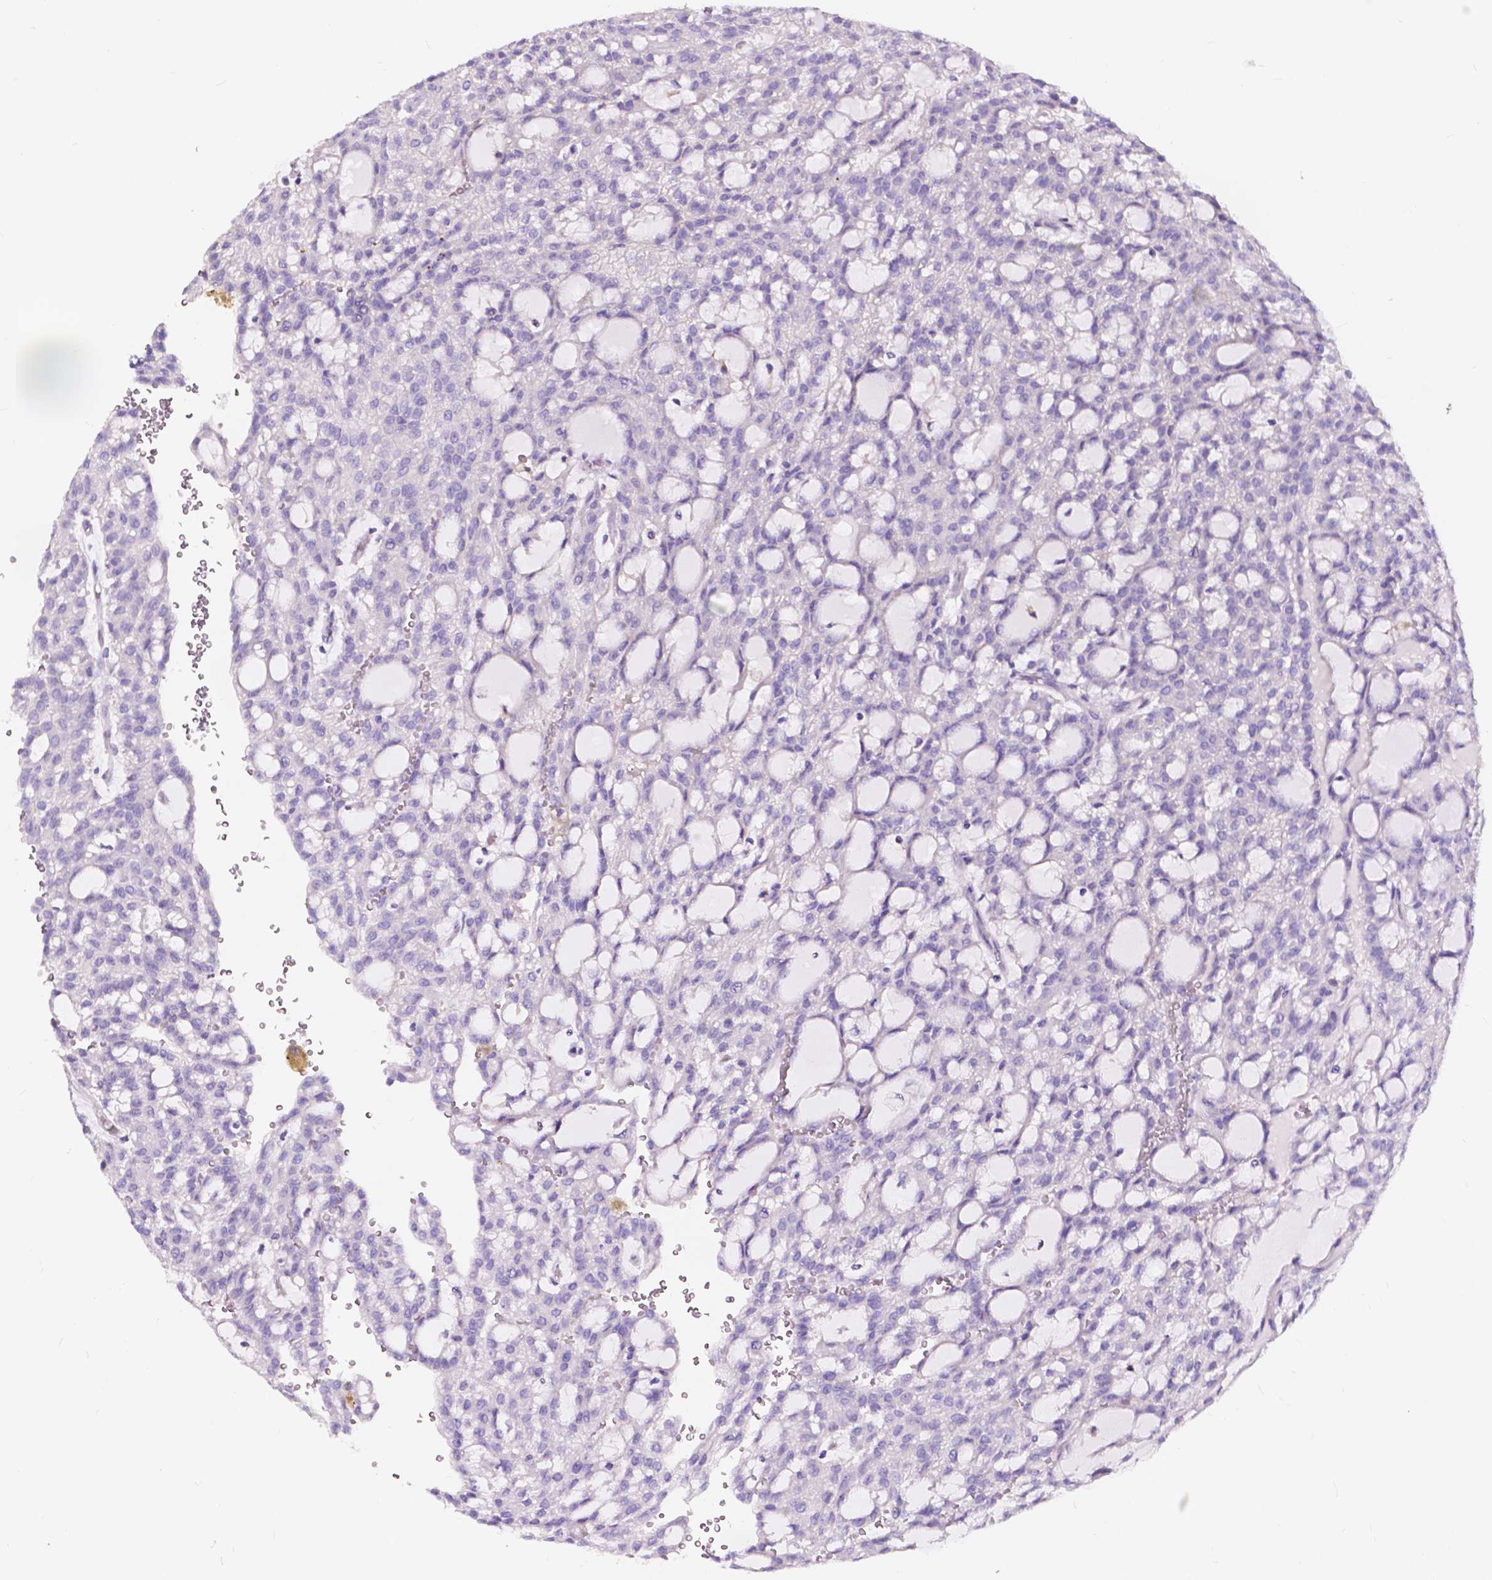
{"staining": {"intensity": "negative", "quantity": "none", "location": "none"}, "tissue": "renal cancer", "cell_type": "Tumor cells", "image_type": "cancer", "snomed": [{"axis": "morphology", "description": "Adenocarcinoma, NOS"}, {"axis": "topography", "description": "Kidney"}], "caption": "Renal adenocarcinoma was stained to show a protein in brown. There is no significant expression in tumor cells. Brightfield microscopy of immunohistochemistry stained with DAB (brown) and hematoxylin (blue), captured at high magnification.", "gene": "CLSTN2", "patient": {"sex": "male", "age": 63}}